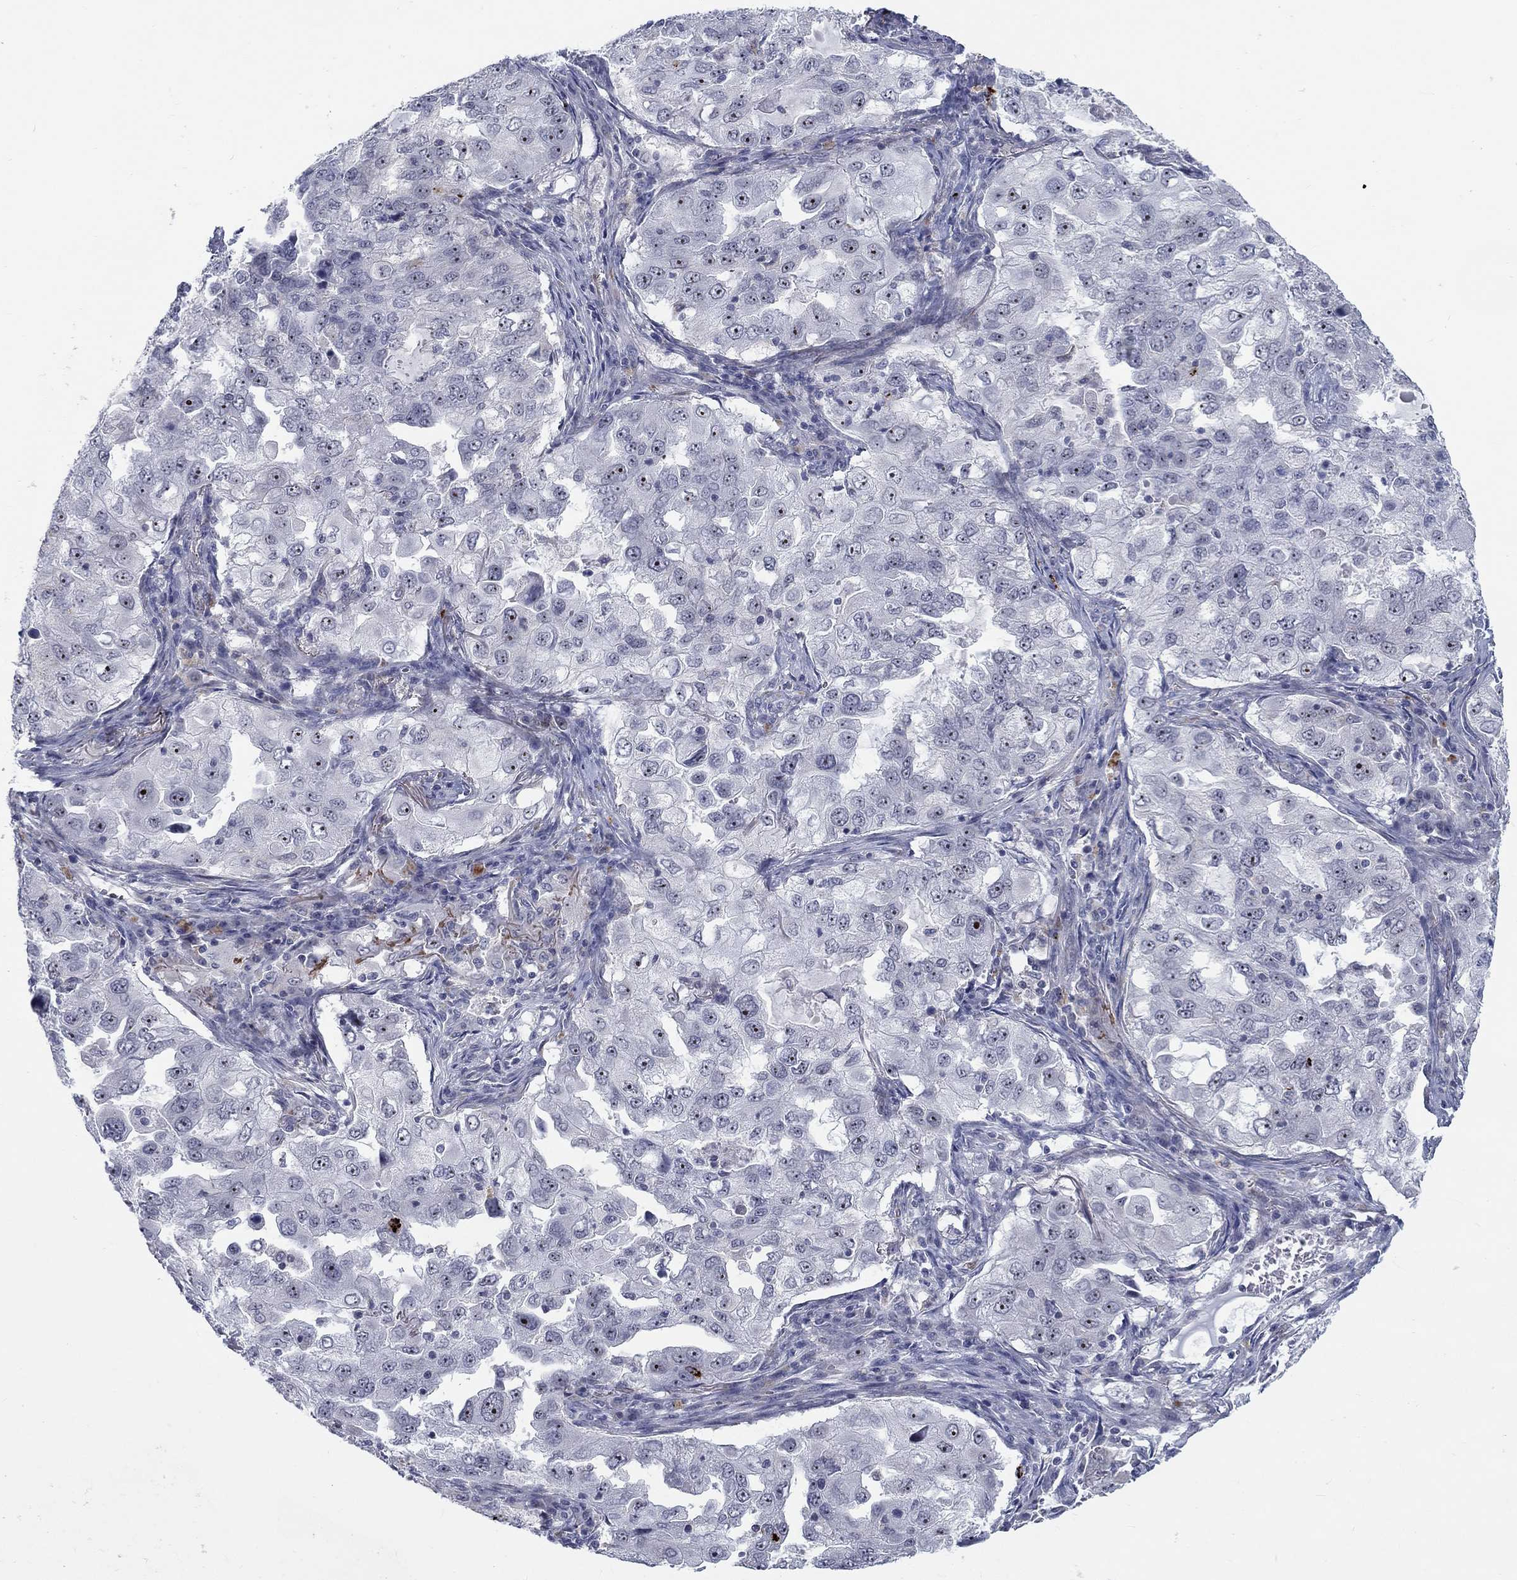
{"staining": {"intensity": "strong", "quantity": "25%-75%", "location": "nuclear"}, "tissue": "lung cancer", "cell_type": "Tumor cells", "image_type": "cancer", "snomed": [{"axis": "morphology", "description": "Adenocarcinoma, NOS"}, {"axis": "topography", "description": "Lung"}], "caption": "An image showing strong nuclear staining in approximately 25%-75% of tumor cells in lung cancer (adenocarcinoma), as visualized by brown immunohistochemical staining.", "gene": "MTSS2", "patient": {"sex": "female", "age": 61}}